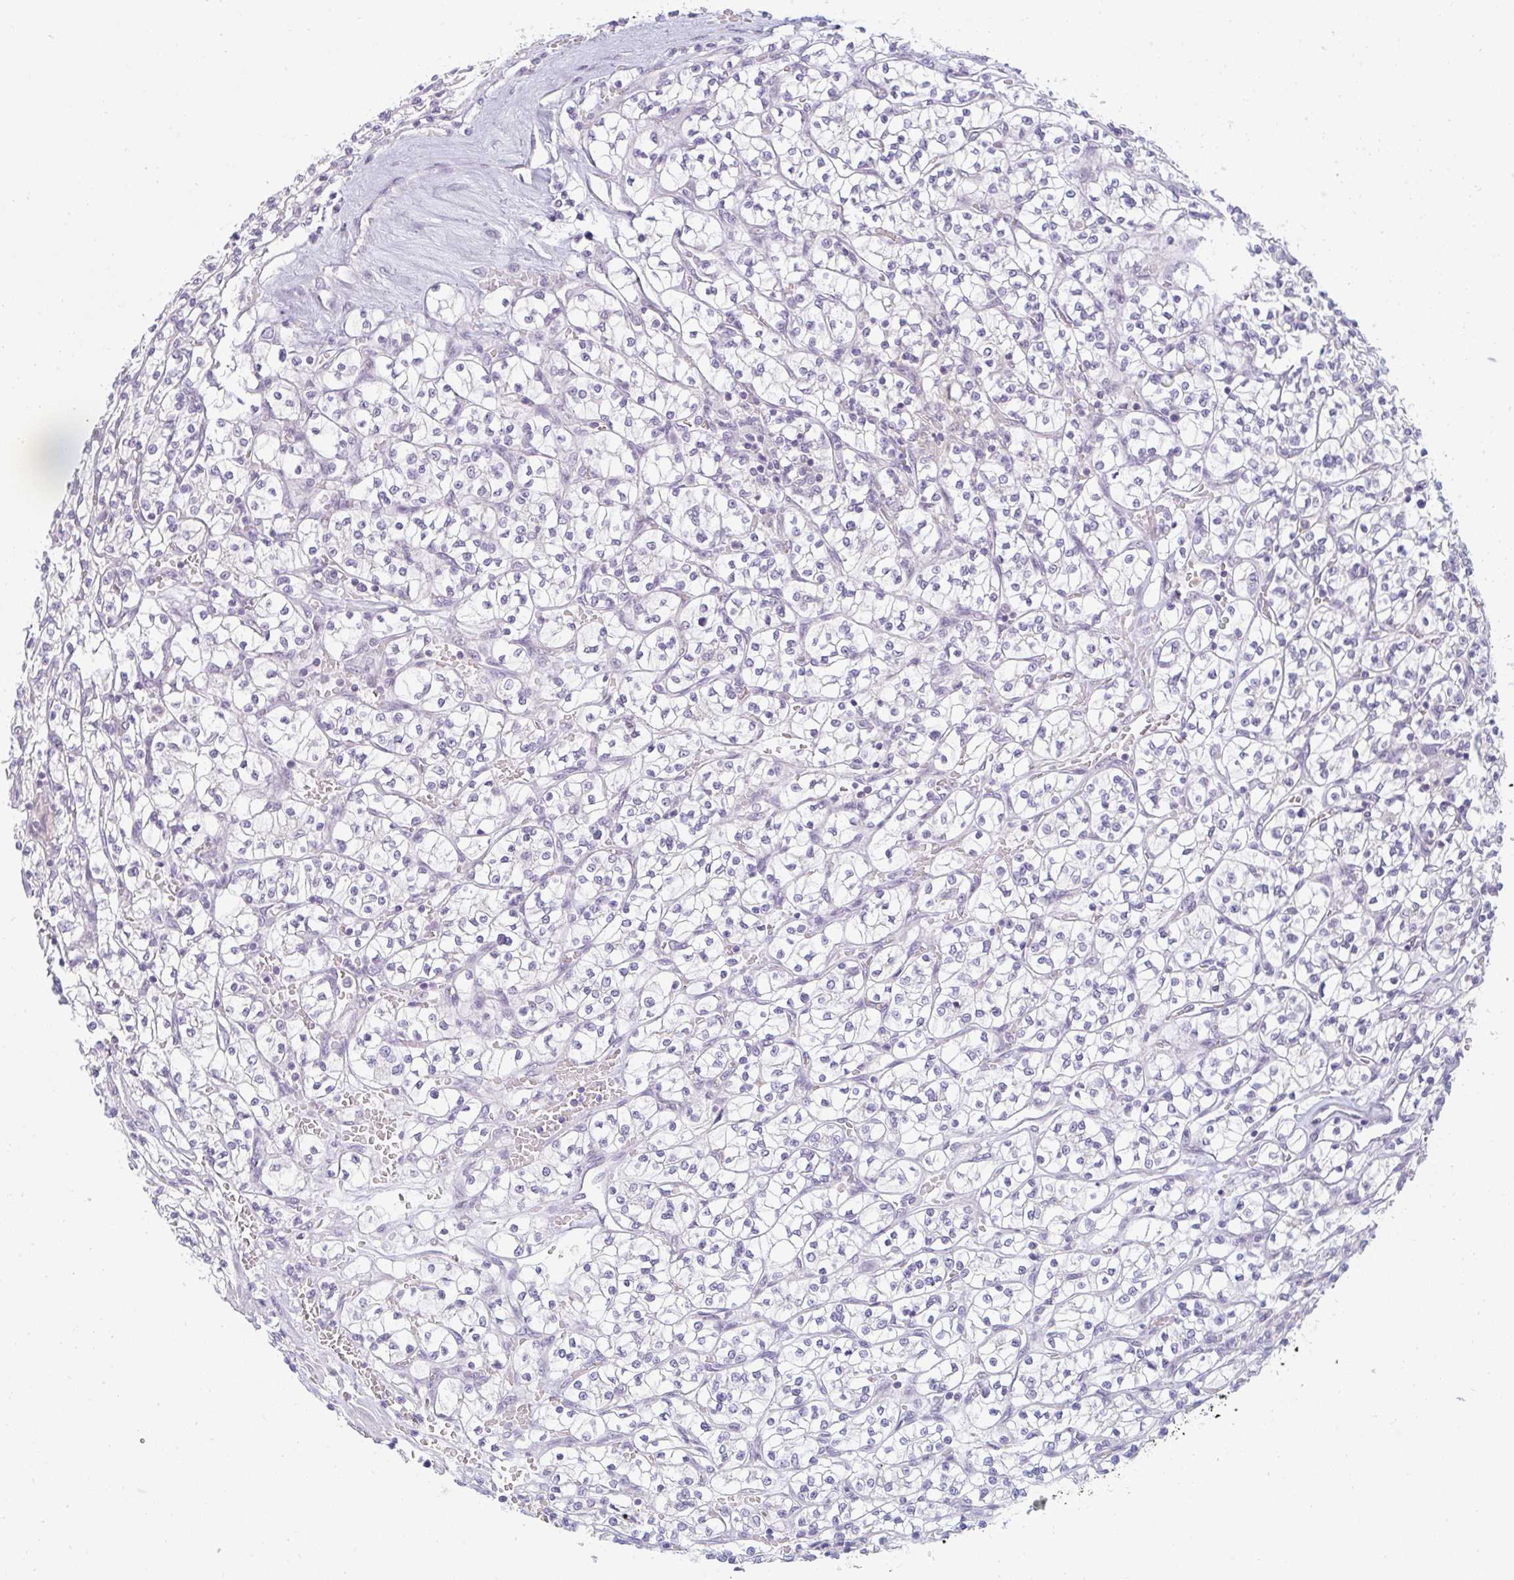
{"staining": {"intensity": "negative", "quantity": "none", "location": "none"}, "tissue": "renal cancer", "cell_type": "Tumor cells", "image_type": "cancer", "snomed": [{"axis": "morphology", "description": "Adenocarcinoma, NOS"}, {"axis": "topography", "description": "Kidney"}], "caption": "High power microscopy photomicrograph of an immunohistochemistry image of renal cancer (adenocarcinoma), revealing no significant staining in tumor cells. The staining was performed using DAB (3,3'-diaminobenzidine) to visualize the protein expression in brown, while the nuclei were stained in blue with hematoxylin (Magnification: 20x).", "gene": "PPFIA4", "patient": {"sex": "female", "age": 64}}